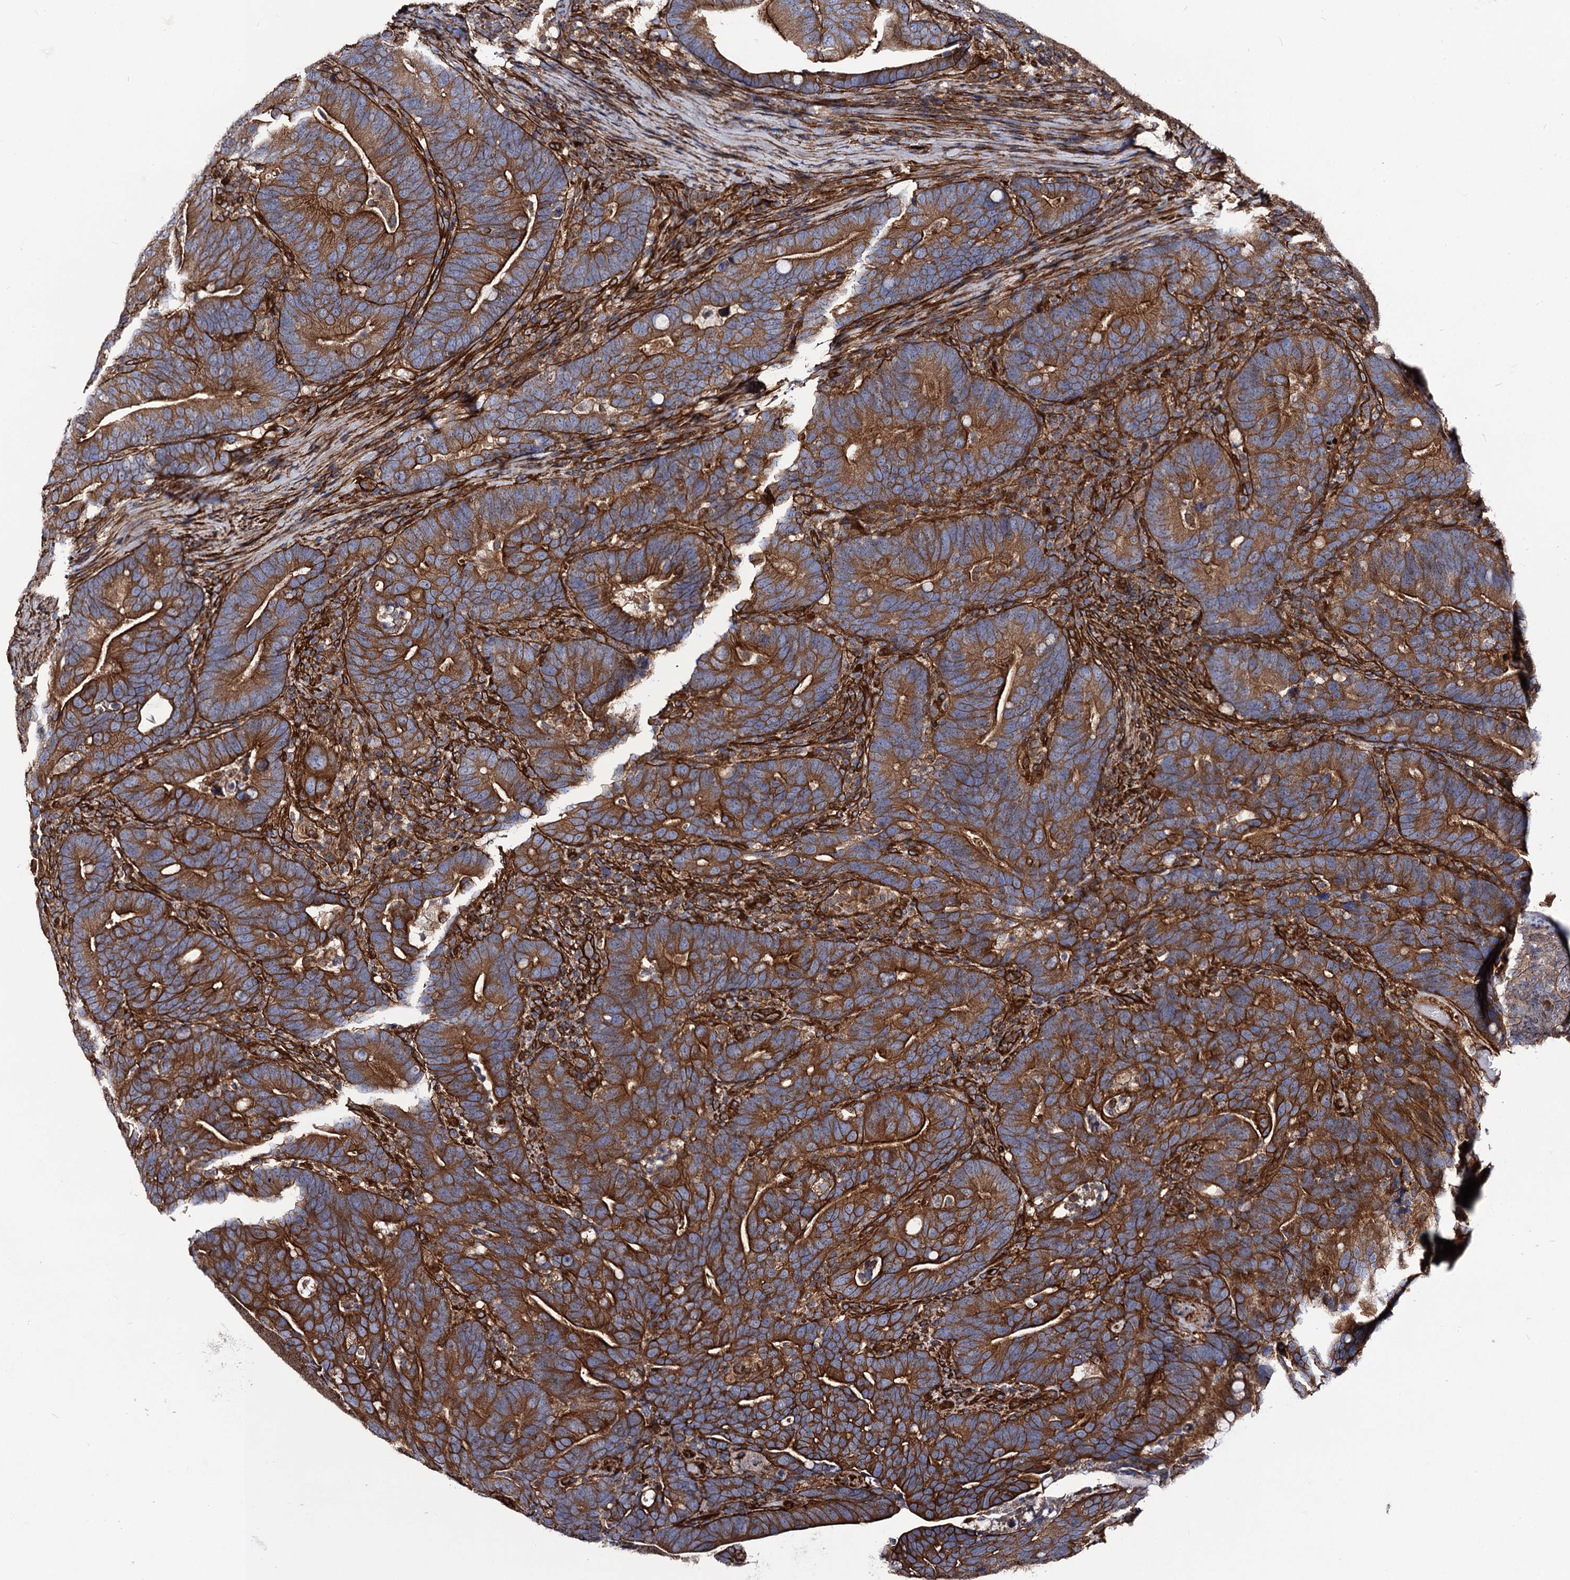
{"staining": {"intensity": "strong", "quantity": ">75%", "location": "cytoplasmic/membranous"}, "tissue": "colorectal cancer", "cell_type": "Tumor cells", "image_type": "cancer", "snomed": [{"axis": "morphology", "description": "Adenocarcinoma, NOS"}, {"axis": "topography", "description": "Colon"}], "caption": "Immunohistochemistry of human colorectal adenocarcinoma reveals high levels of strong cytoplasmic/membranous staining in approximately >75% of tumor cells. The protein of interest is shown in brown color, while the nuclei are stained blue.", "gene": "CIP2A", "patient": {"sex": "female", "age": 66}}